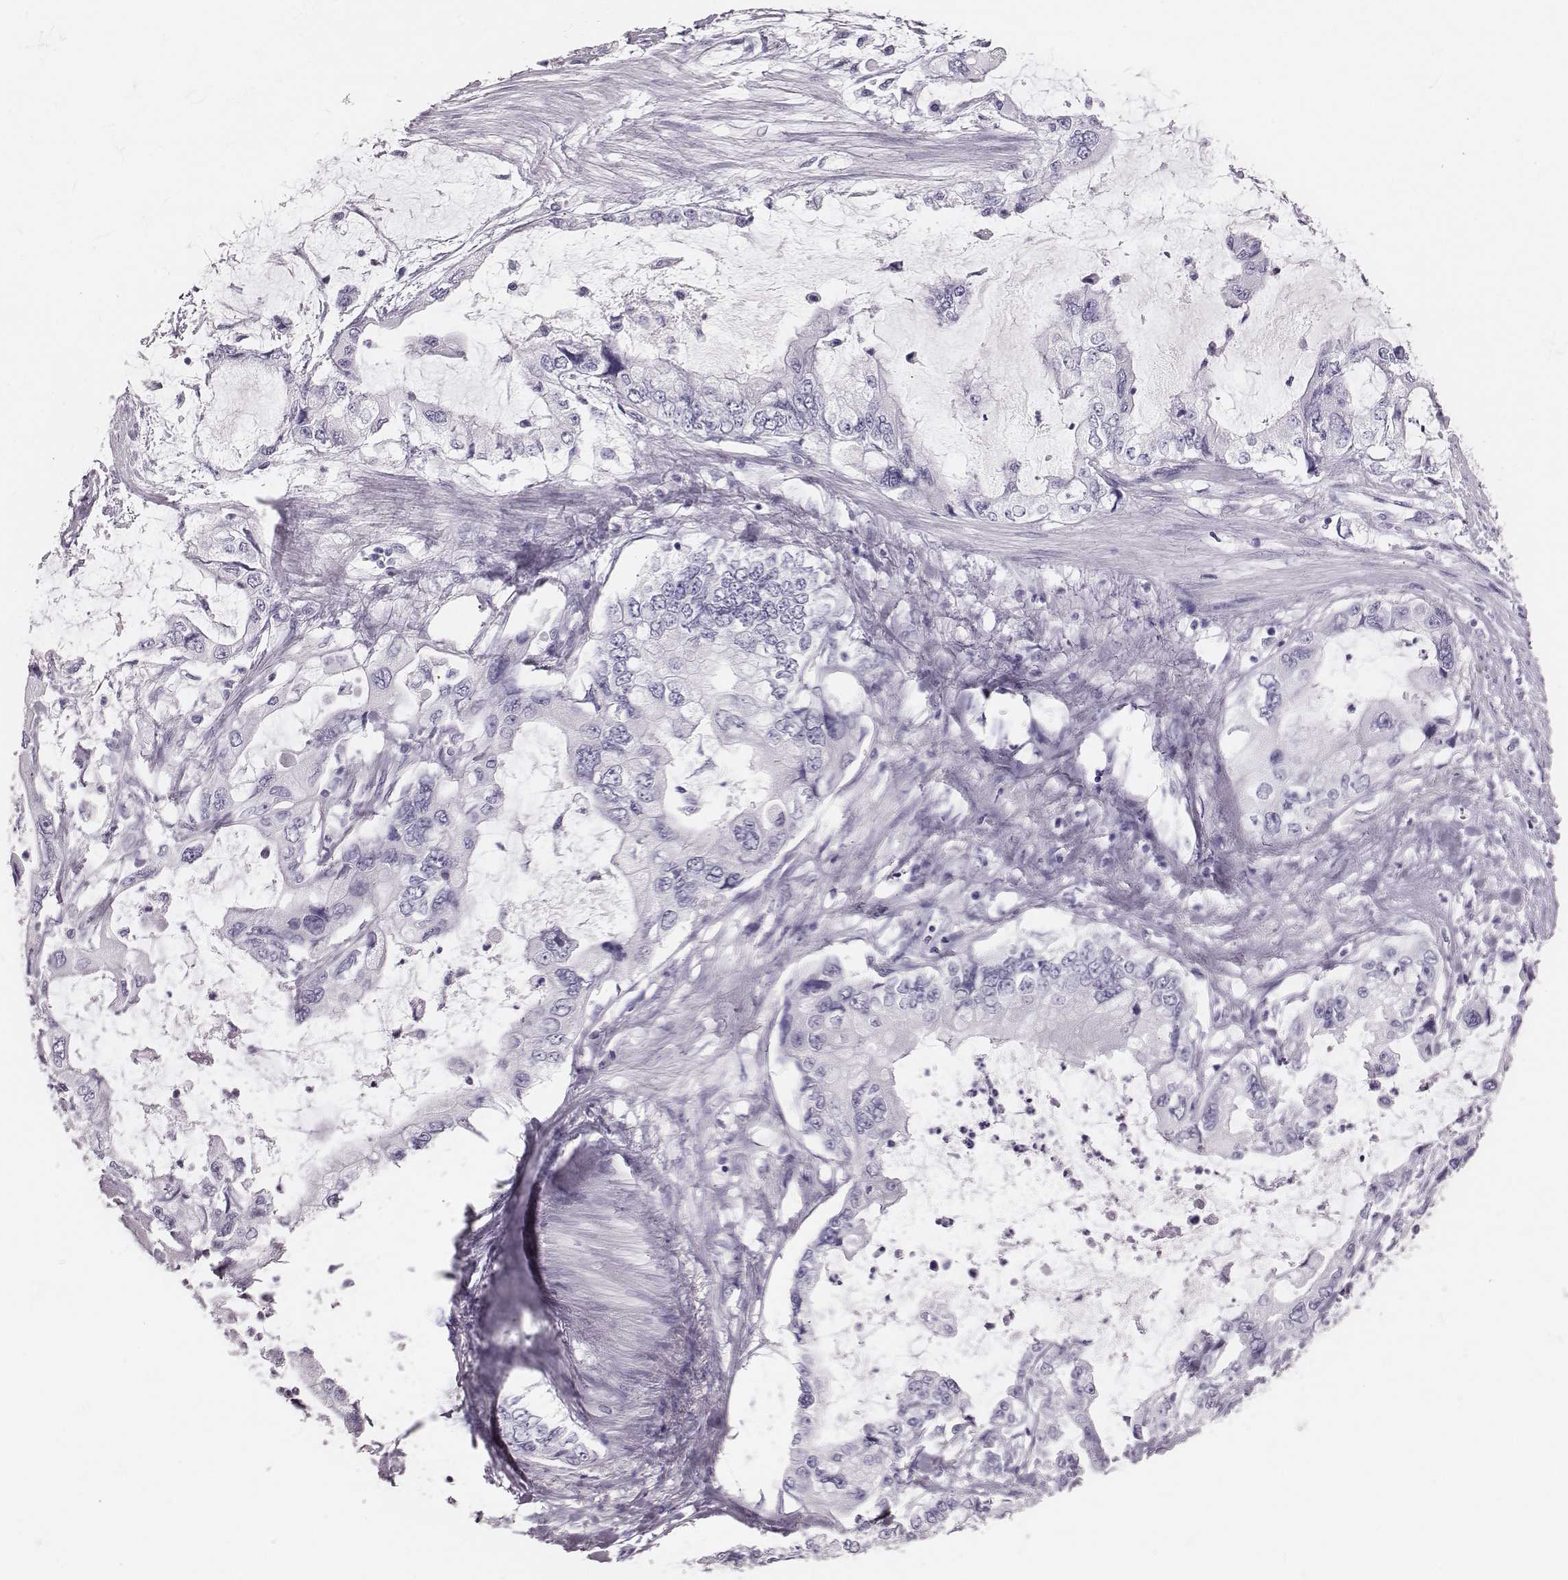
{"staining": {"intensity": "negative", "quantity": "none", "location": "none"}, "tissue": "stomach cancer", "cell_type": "Tumor cells", "image_type": "cancer", "snomed": [{"axis": "morphology", "description": "Adenocarcinoma, NOS"}, {"axis": "topography", "description": "Pancreas"}, {"axis": "topography", "description": "Stomach, upper"}, {"axis": "topography", "description": "Stomach"}], "caption": "This is a histopathology image of immunohistochemistry (IHC) staining of stomach cancer, which shows no expression in tumor cells.", "gene": "H1-6", "patient": {"sex": "male", "age": 77}}